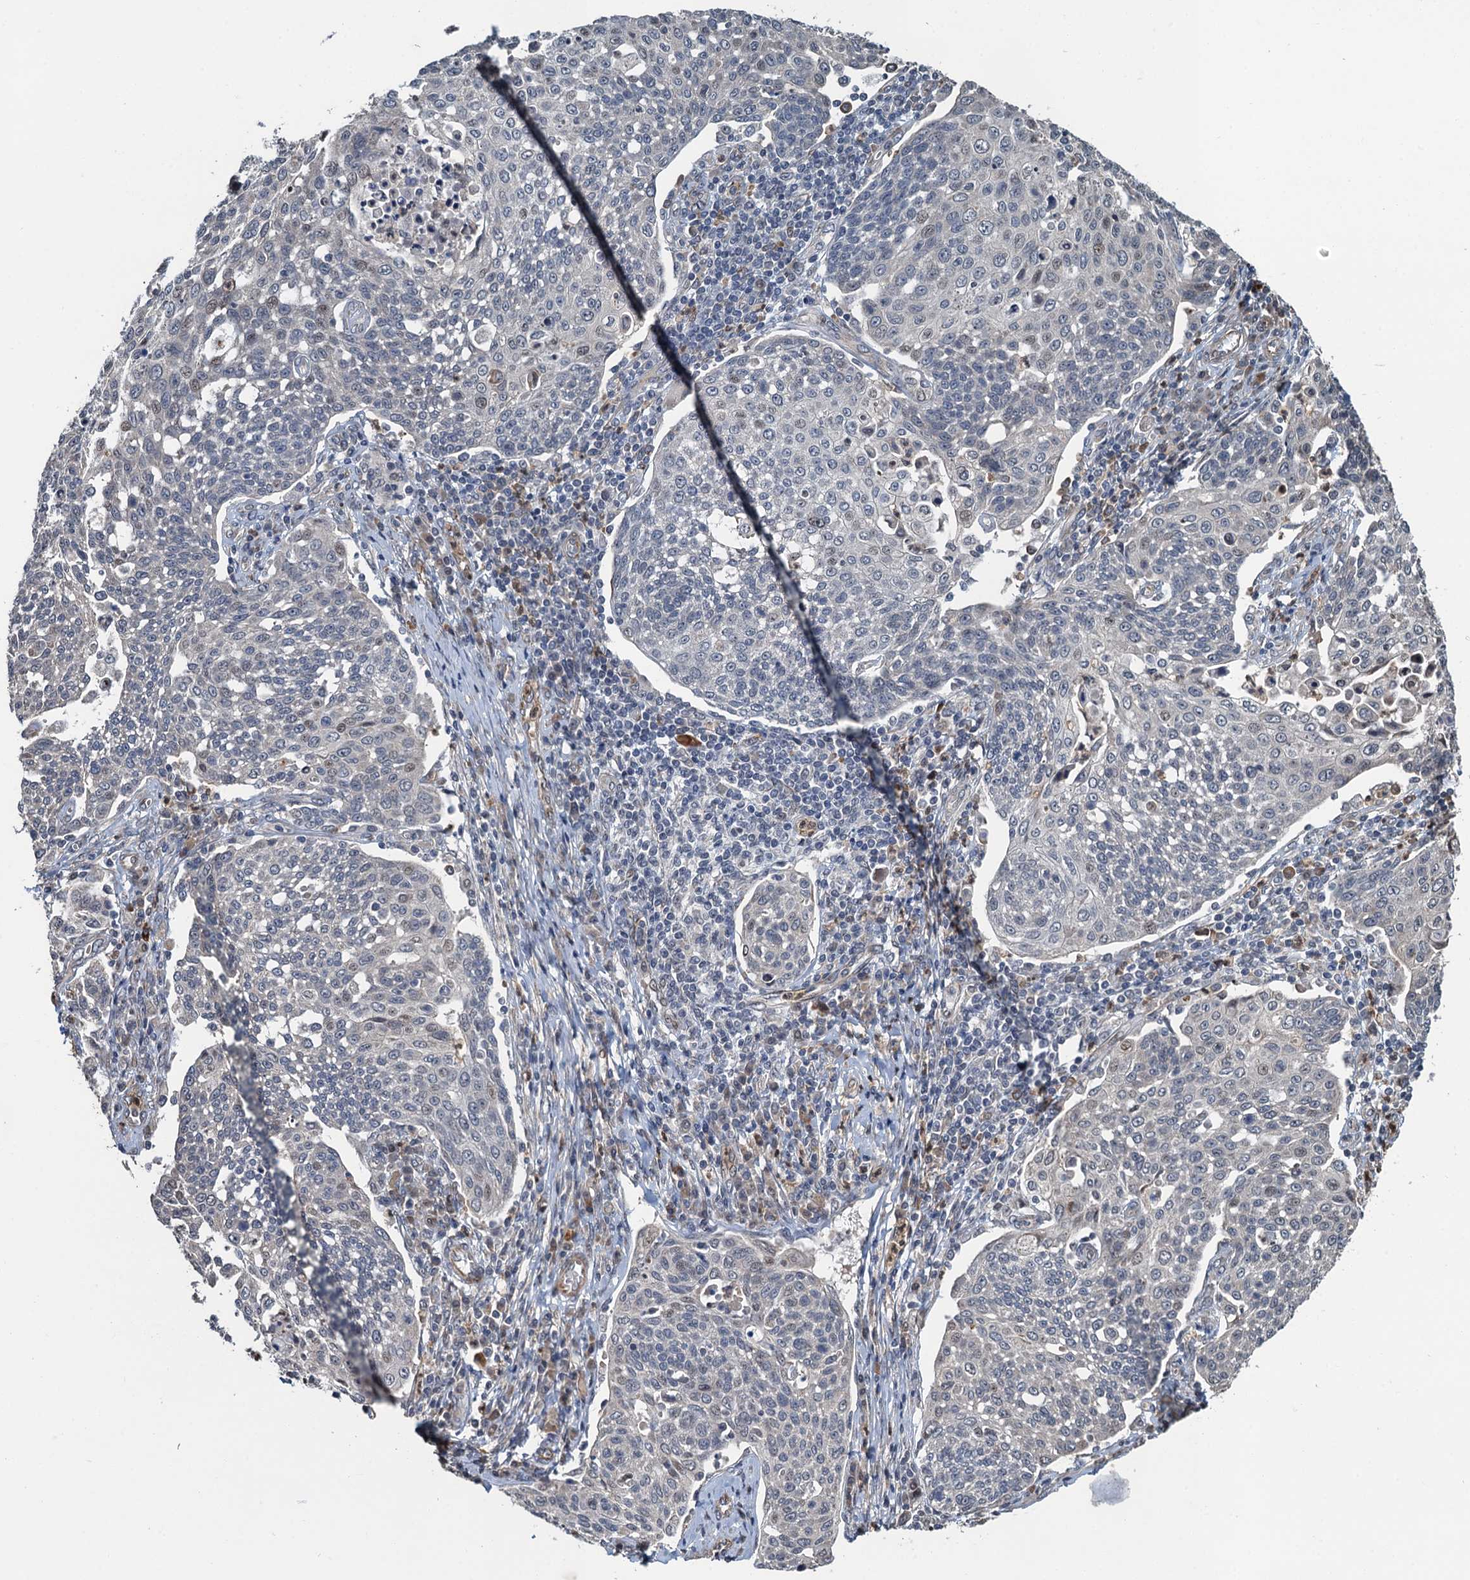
{"staining": {"intensity": "negative", "quantity": "none", "location": "none"}, "tissue": "cervical cancer", "cell_type": "Tumor cells", "image_type": "cancer", "snomed": [{"axis": "morphology", "description": "Squamous cell carcinoma, NOS"}, {"axis": "topography", "description": "Cervix"}], "caption": "Tumor cells are negative for brown protein staining in squamous cell carcinoma (cervical).", "gene": "WHAMM", "patient": {"sex": "female", "age": 34}}